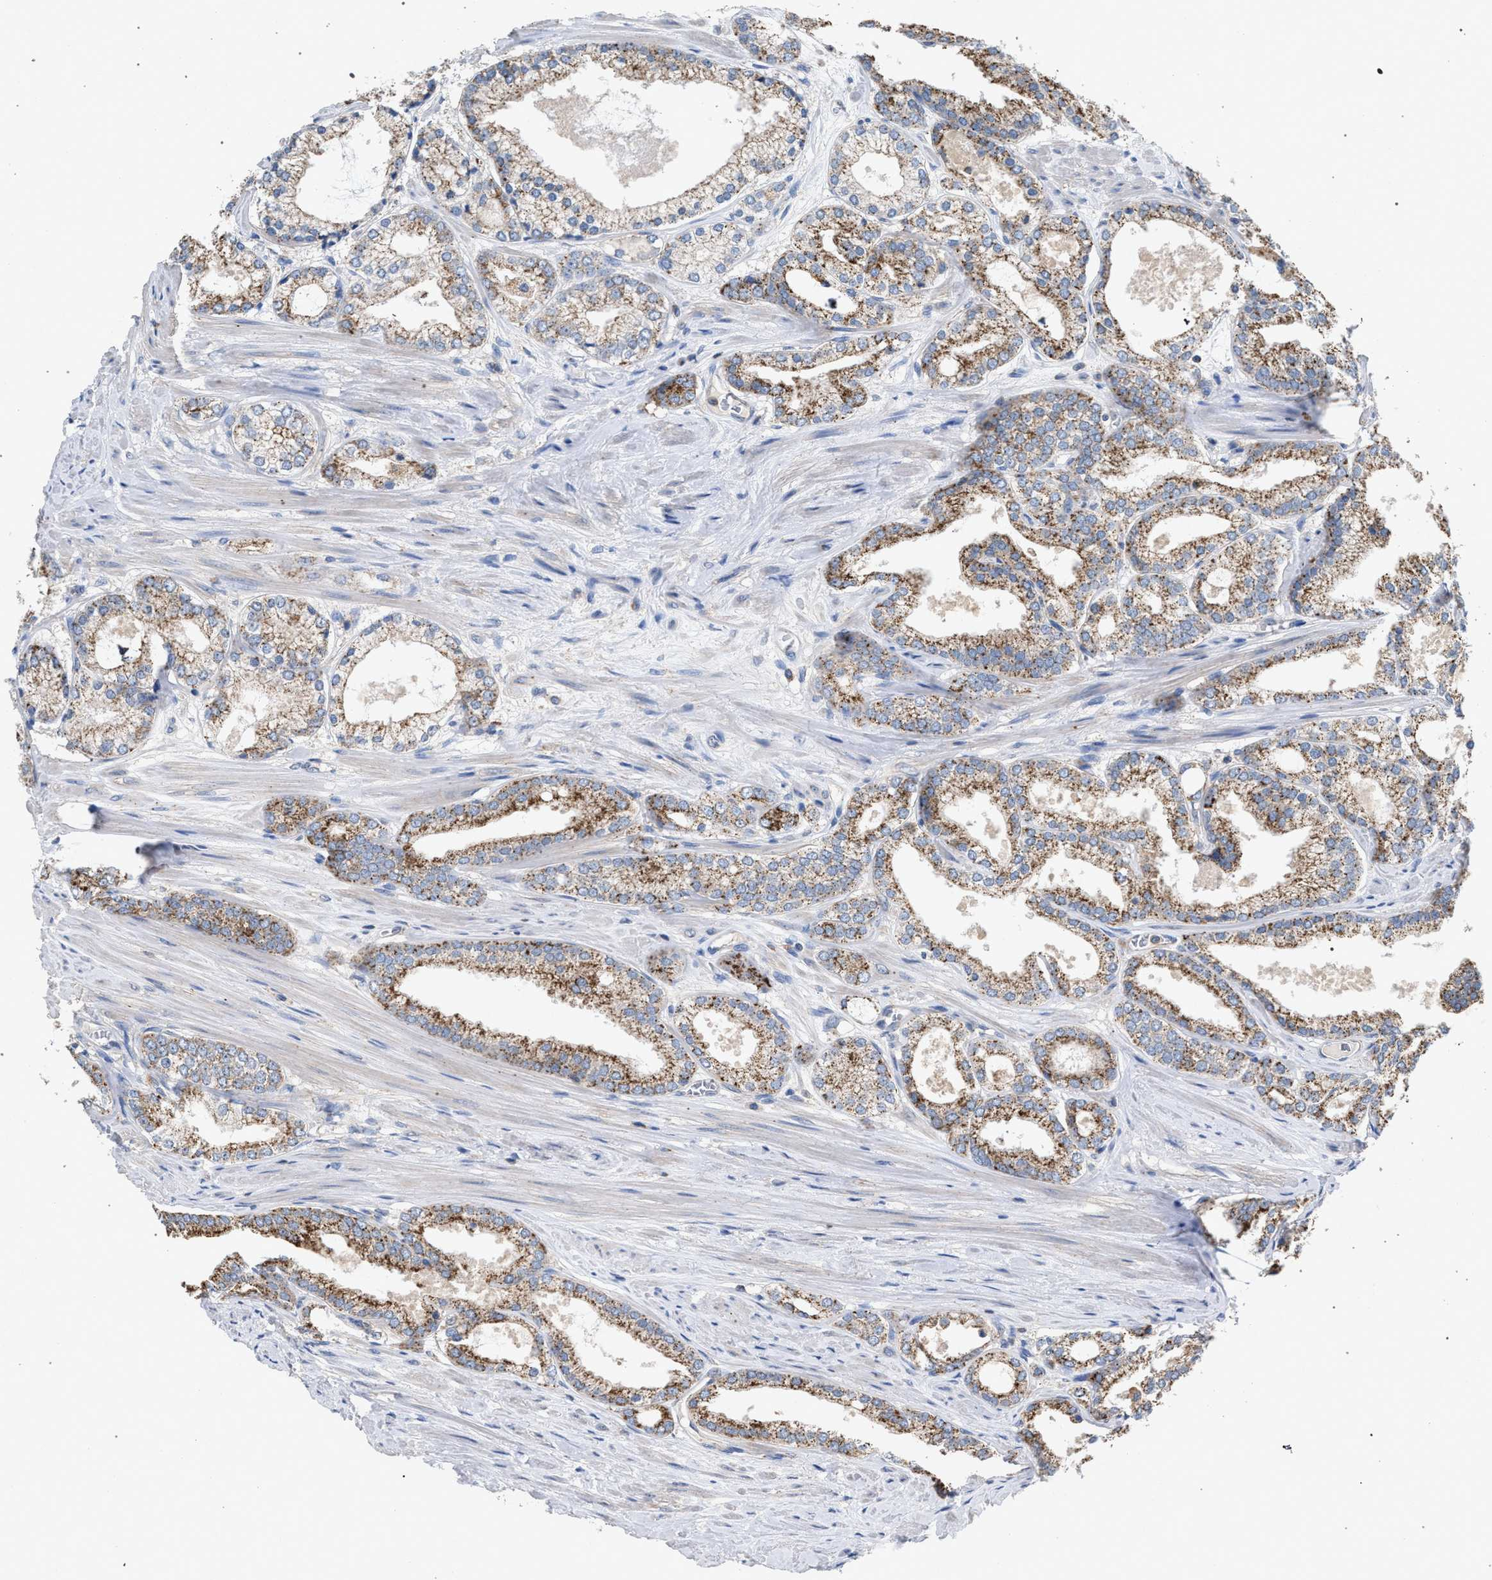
{"staining": {"intensity": "moderate", "quantity": ">75%", "location": "cytoplasmic/membranous"}, "tissue": "prostate cancer", "cell_type": "Tumor cells", "image_type": "cancer", "snomed": [{"axis": "morphology", "description": "Adenocarcinoma, High grade"}, {"axis": "topography", "description": "Prostate"}], "caption": "Brown immunohistochemical staining in human prostate cancer shows moderate cytoplasmic/membranous staining in approximately >75% of tumor cells.", "gene": "VPS13A", "patient": {"sex": "male", "age": 61}}